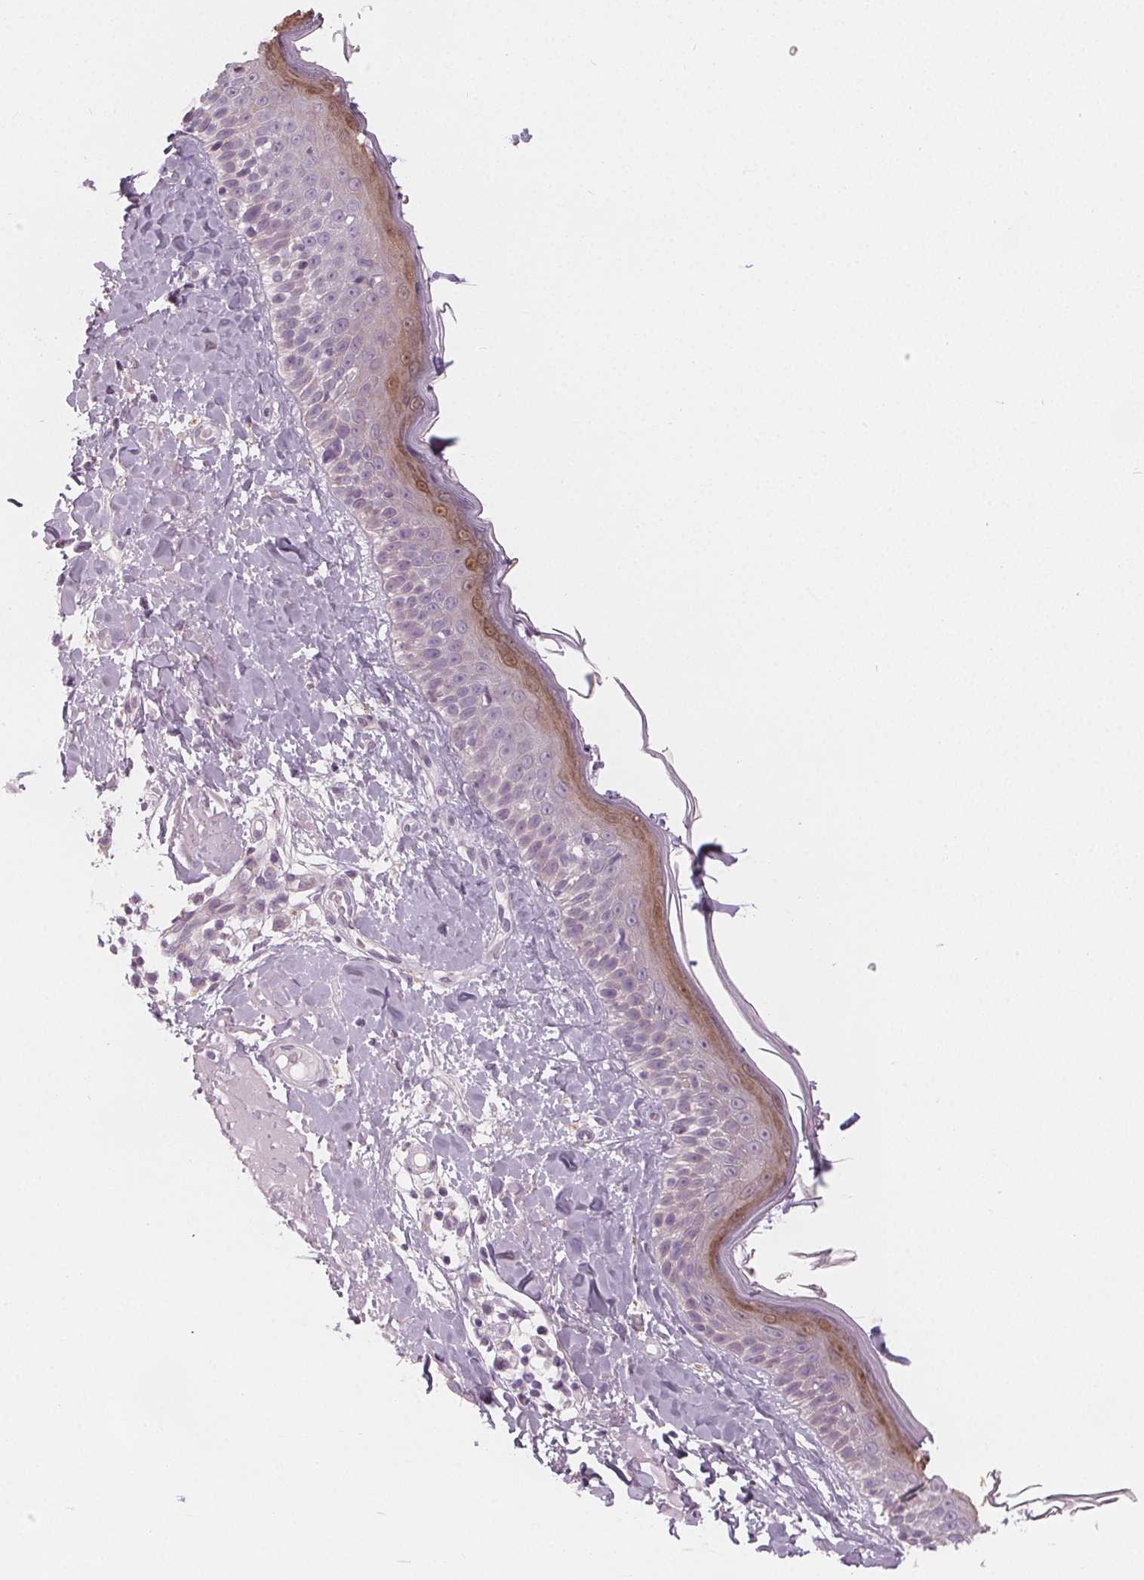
{"staining": {"intensity": "negative", "quantity": "none", "location": "none"}, "tissue": "skin", "cell_type": "Fibroblasts", "image_type": "normal", "snomed": [{"axis": "morphology", "description": "Normal tissue, NOS"}, {"axis": "topography", "description": "Skin"}], "caption": "DAB (3,3'-diaminobenzidine) immunohistochemical staining of unremarkable skin exhibits no significant staining in fibroblasts. (DAB immunohistochemistry (IHC), high magnification).", "gene": "HOPX", "patient": {"sex": "male", "age": 73}}